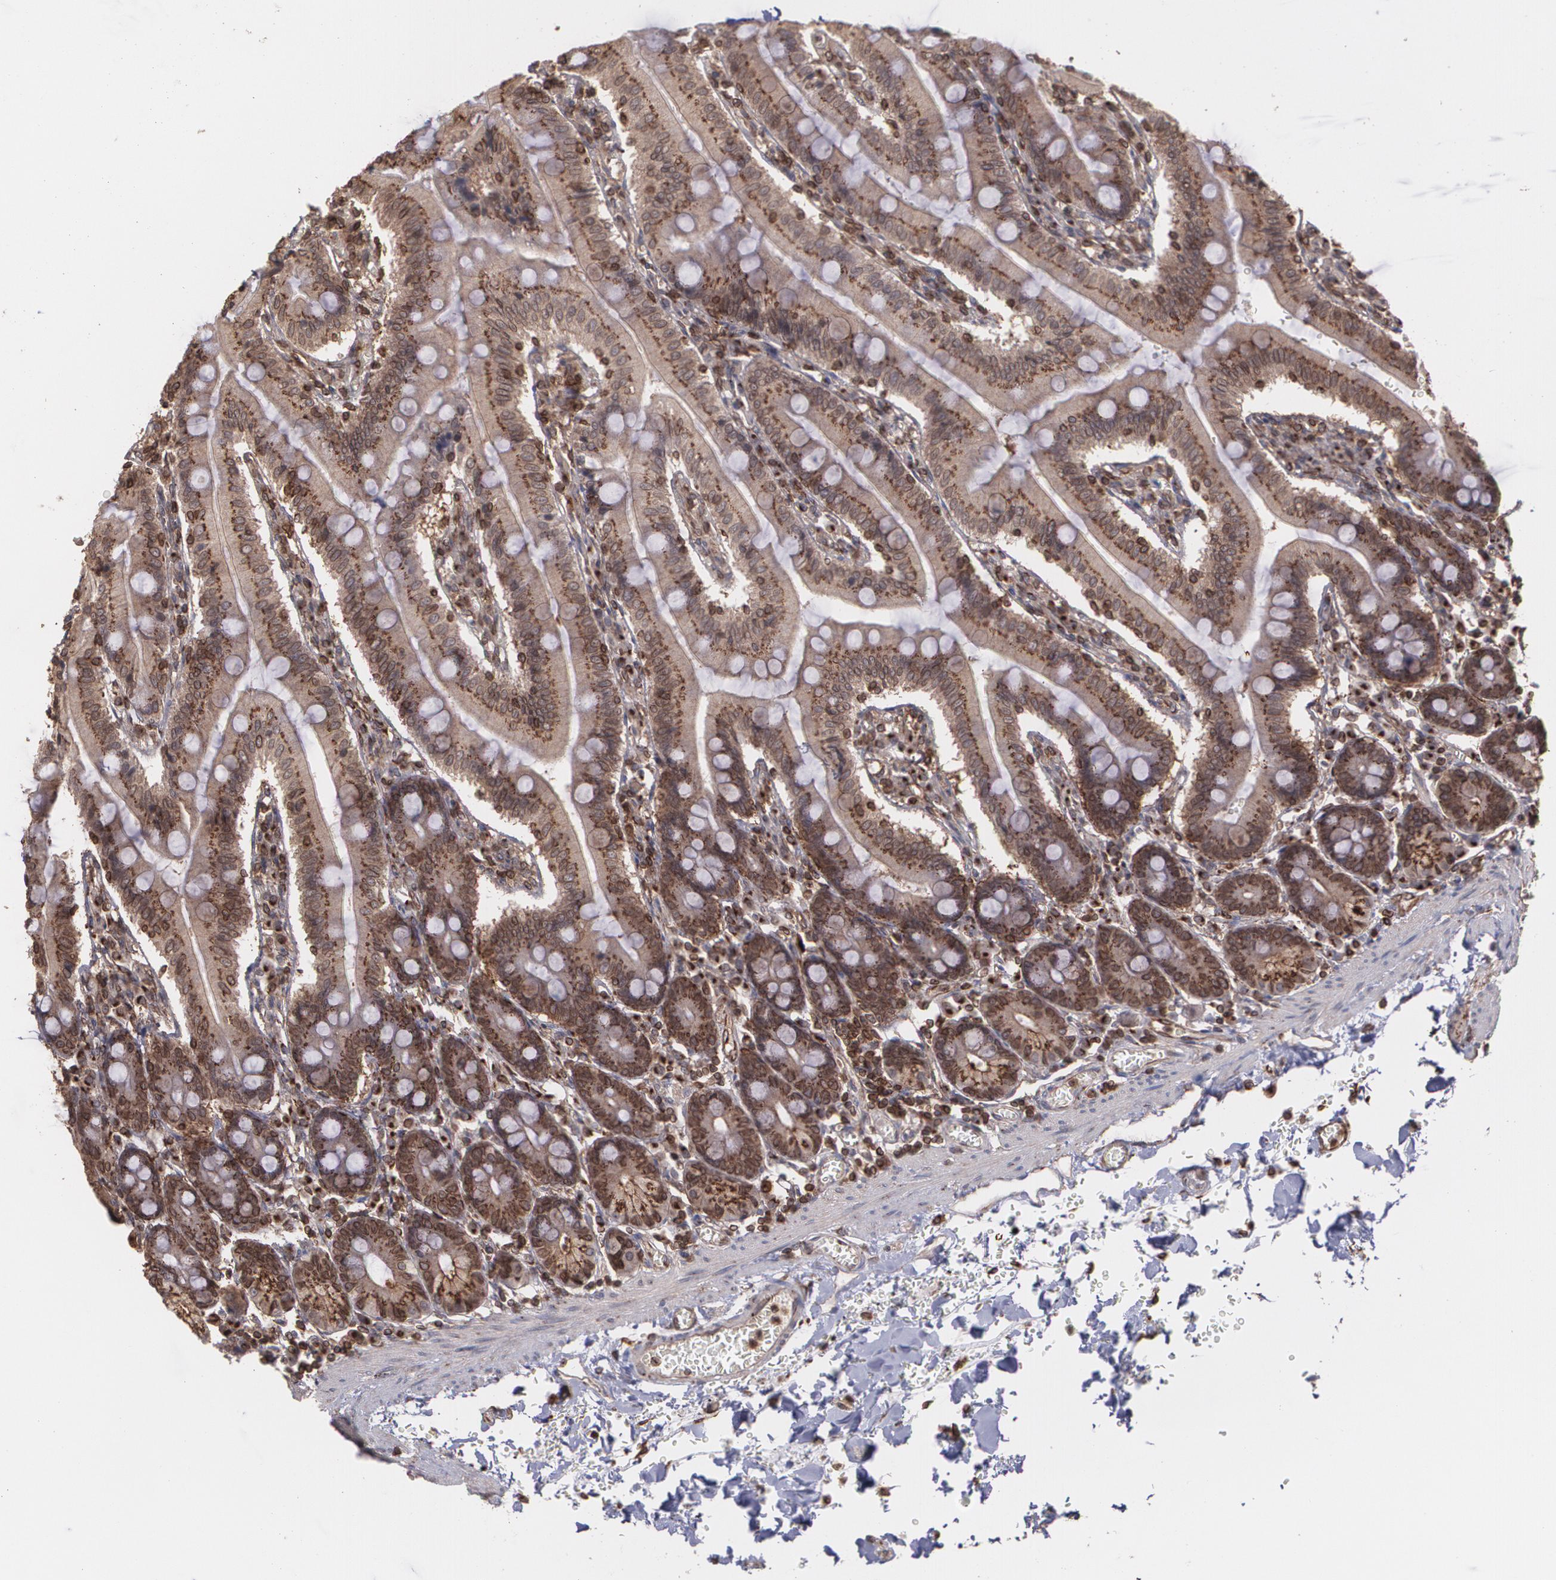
{"staining": {"intensity": "strong", "quantity": ">75%", "location": "cytoplasmic/membranous"}, "tissue": "small intestine", "cell_type": "Glandular cells", "image_type": "normal", "snomed": [{"axis": "morphology", "description": "Normal tissue, NOS"}, {"axis": "topography", "description": "Small intestine"}], "caption": "This histopathology image demonstrates IHC staining of unremarkable human small intestine, with high strong cytoplasmic/membranous positivity in about >75% of glandular cells.", "gene": "TRIP11", "patient": {"sex": "male", "age": 71}}